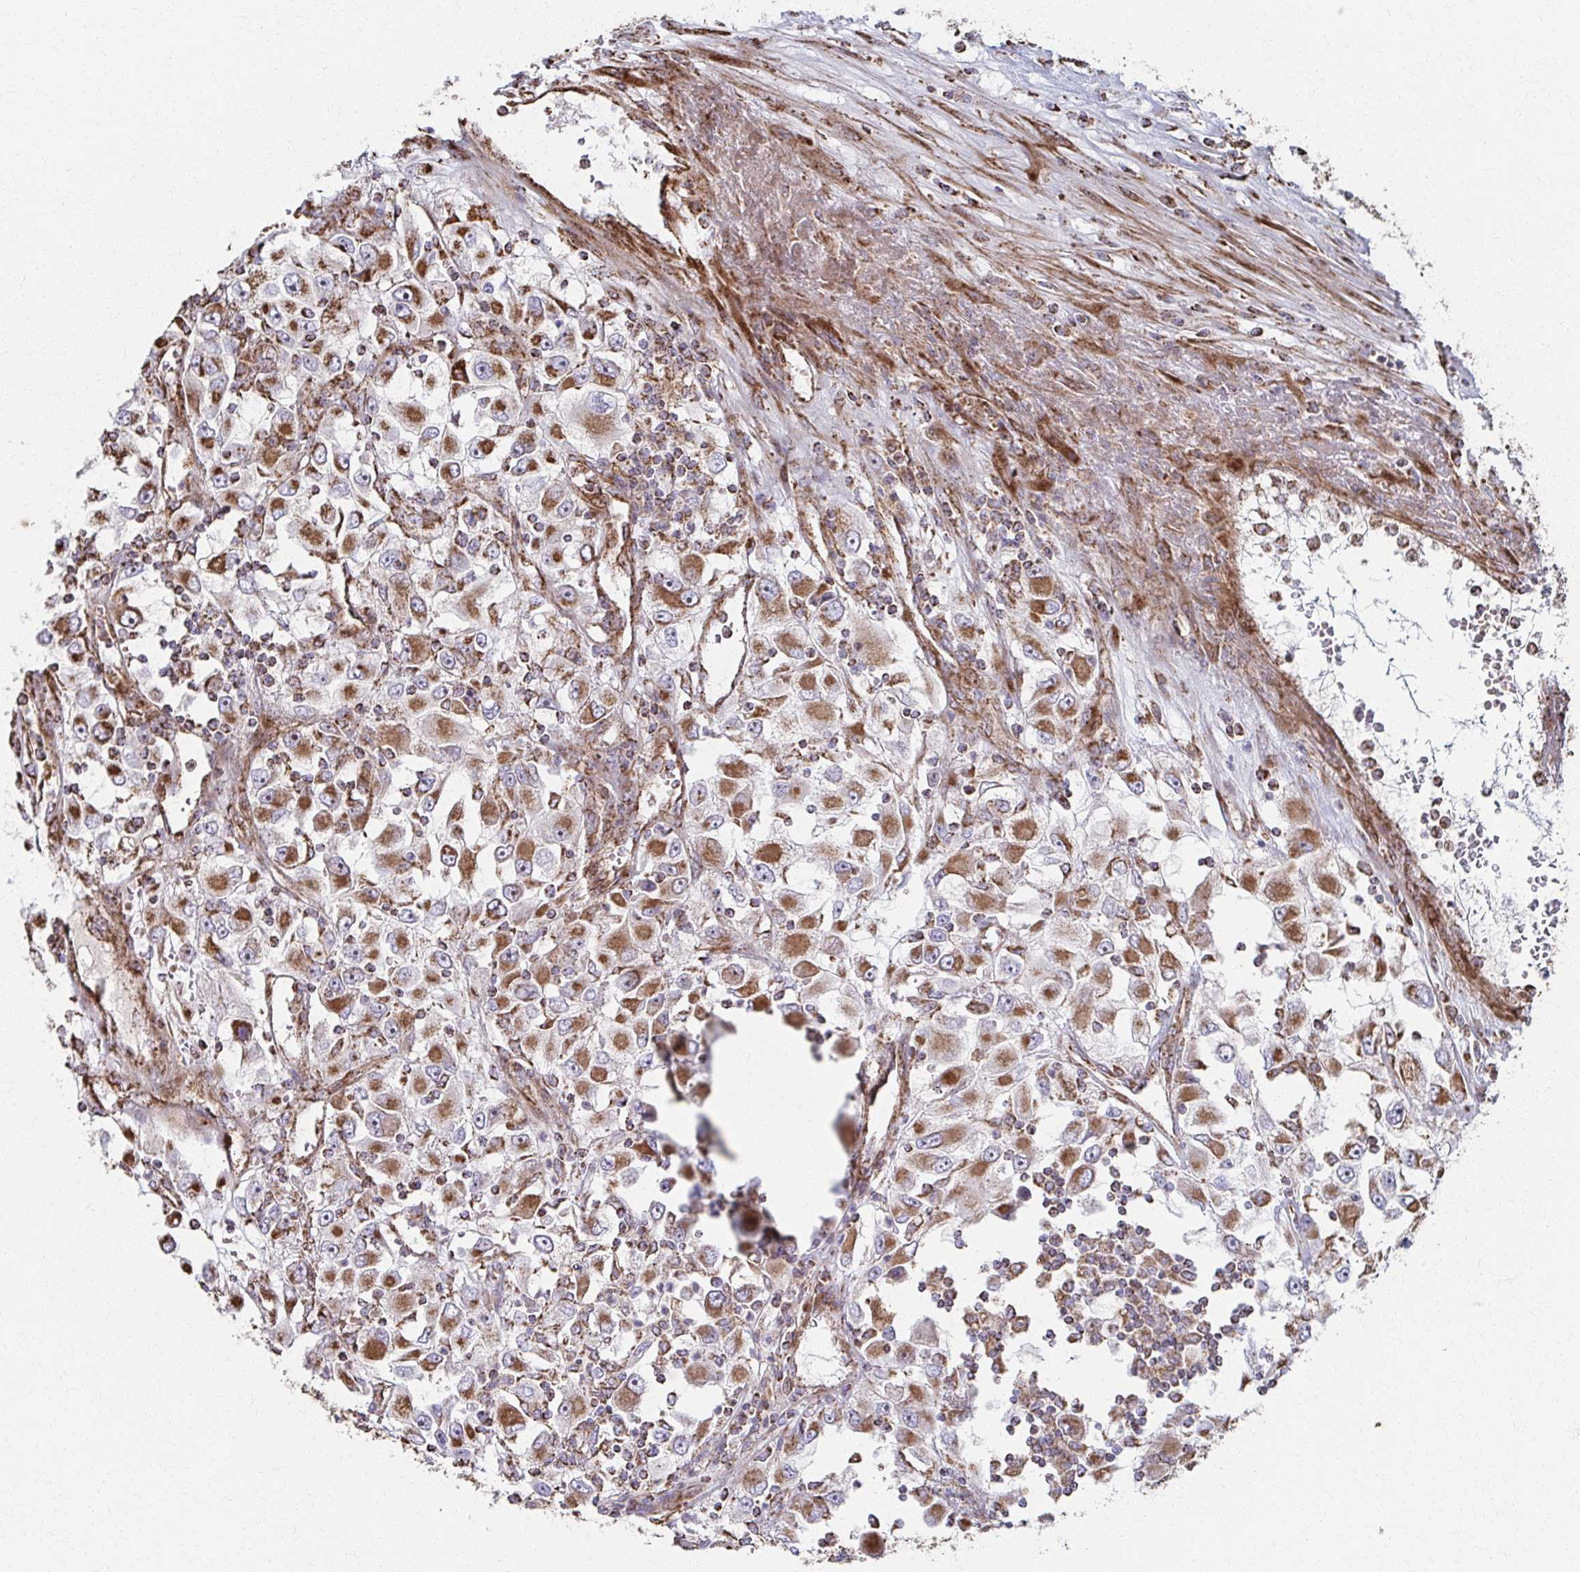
{"staining": {"intensity": "moderate", "quantity": ">75%", "location": "cytoplasmic/membranous"}, "tissue": "renal cancer", "cell_type": "Tumor cells", "image_type": "cancer", "snomed": [{"axis": "morphology", "description": "Adenocarcinoma, NOS"}, {"axis": "topography", "description": "Kidney"}], "caption": "A micrograph of human renal cancer stained for a protein exhibits moderate cytoplasmic/membranous brown staining in tumor cells.", "gene": "SAT1", "patient": {"sex": "female", "age": 52}}